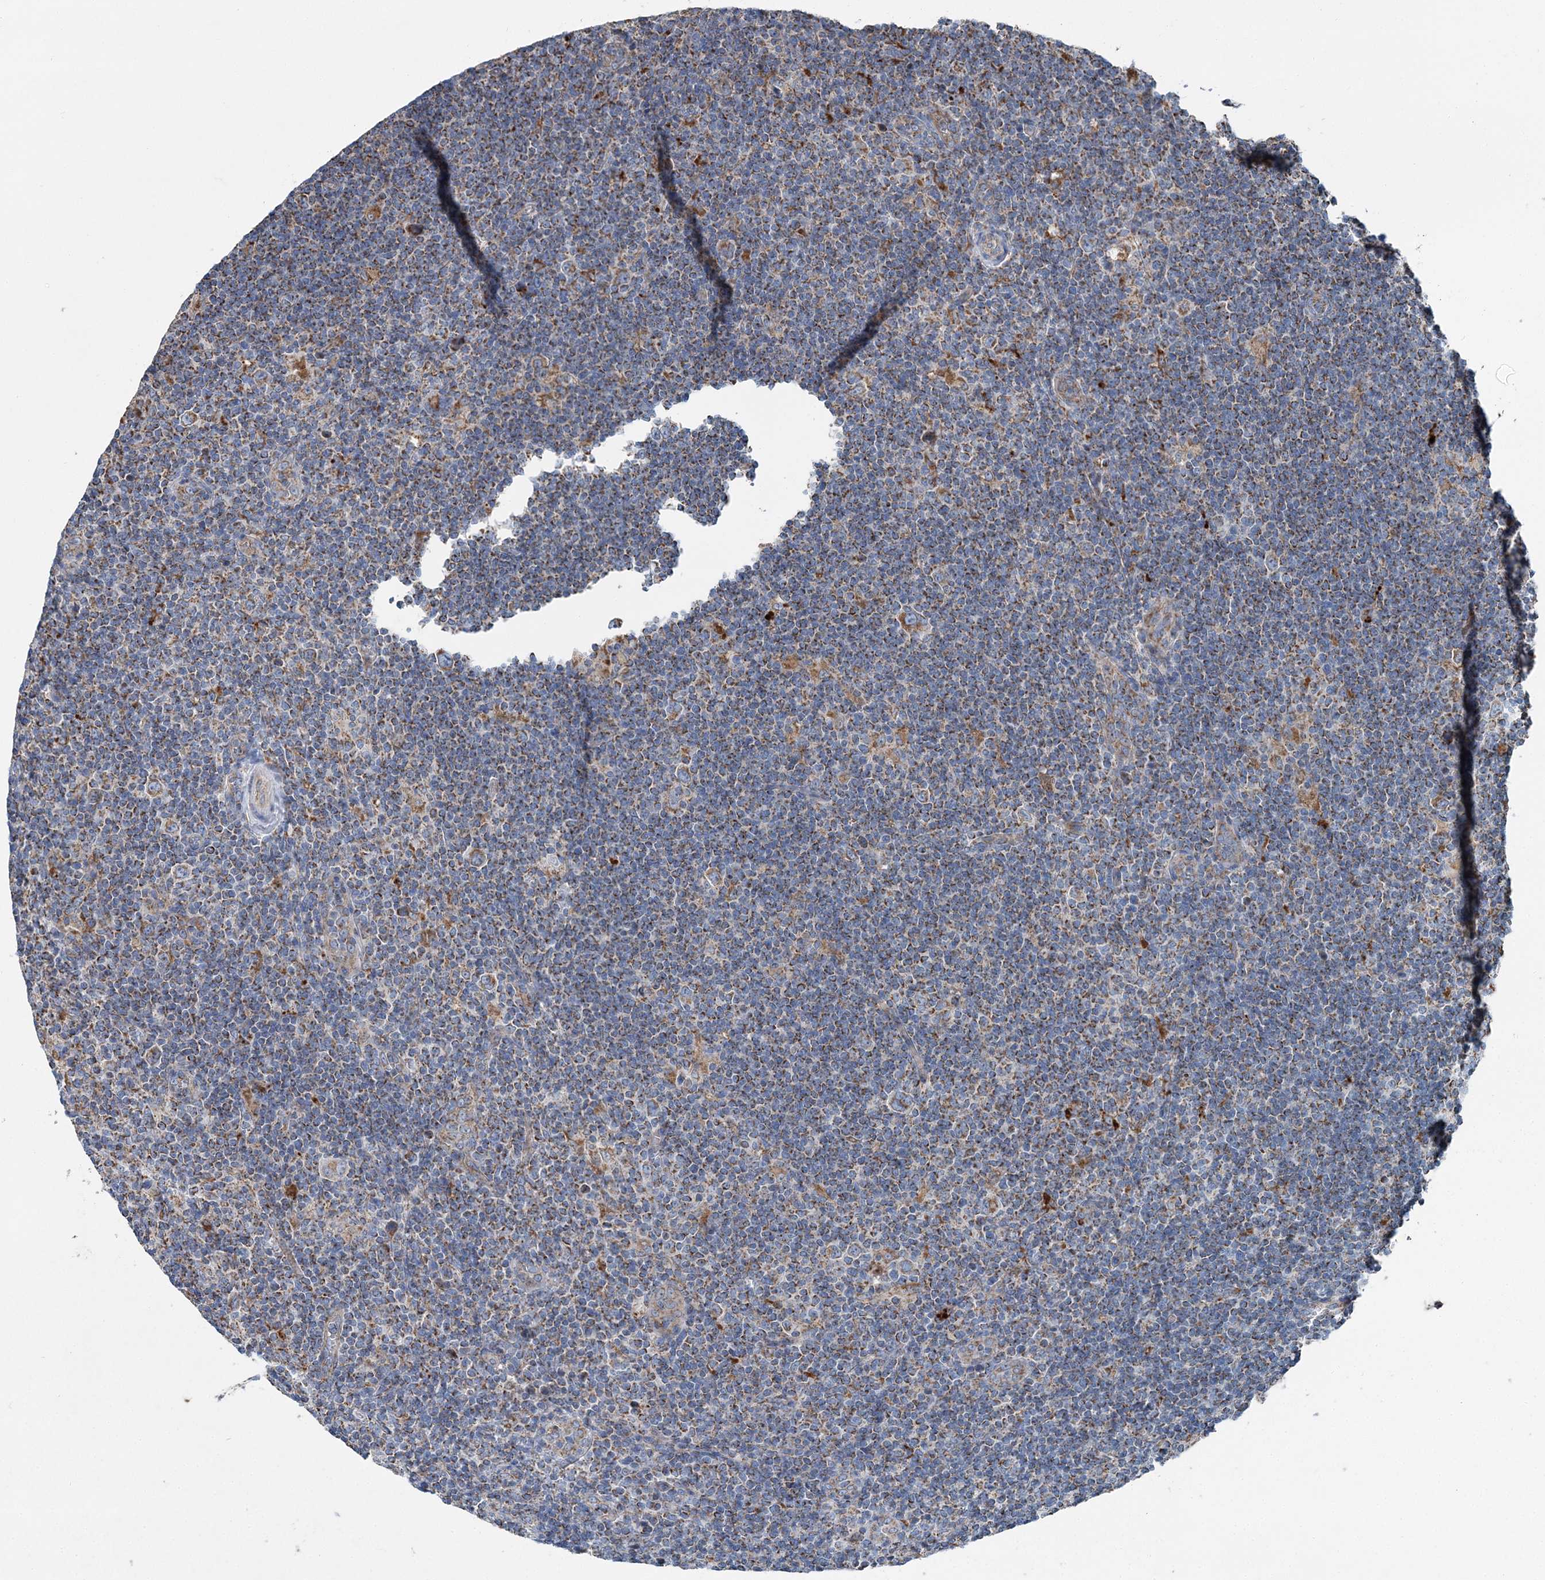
{"staining": {"intensity": "moderate", "quantity": ">75%", "location": "cytoplasmic/membranous"}, "tissue": "lymphoma", "cell_type": "Tumor cells", "image_type": "cancer", "snomed": [{"axis": "morphology", "description": "Hodgkin's disease, NOS"}, {"axis": "topography", "description": "Lymph node"}], "caption": "Lymphoma stained for a protein shows moderate cytoplasmic/membranous positivity in tumor cells.", "gene": "SPAG16", "patient": {"sex": "female", "age": 57}}